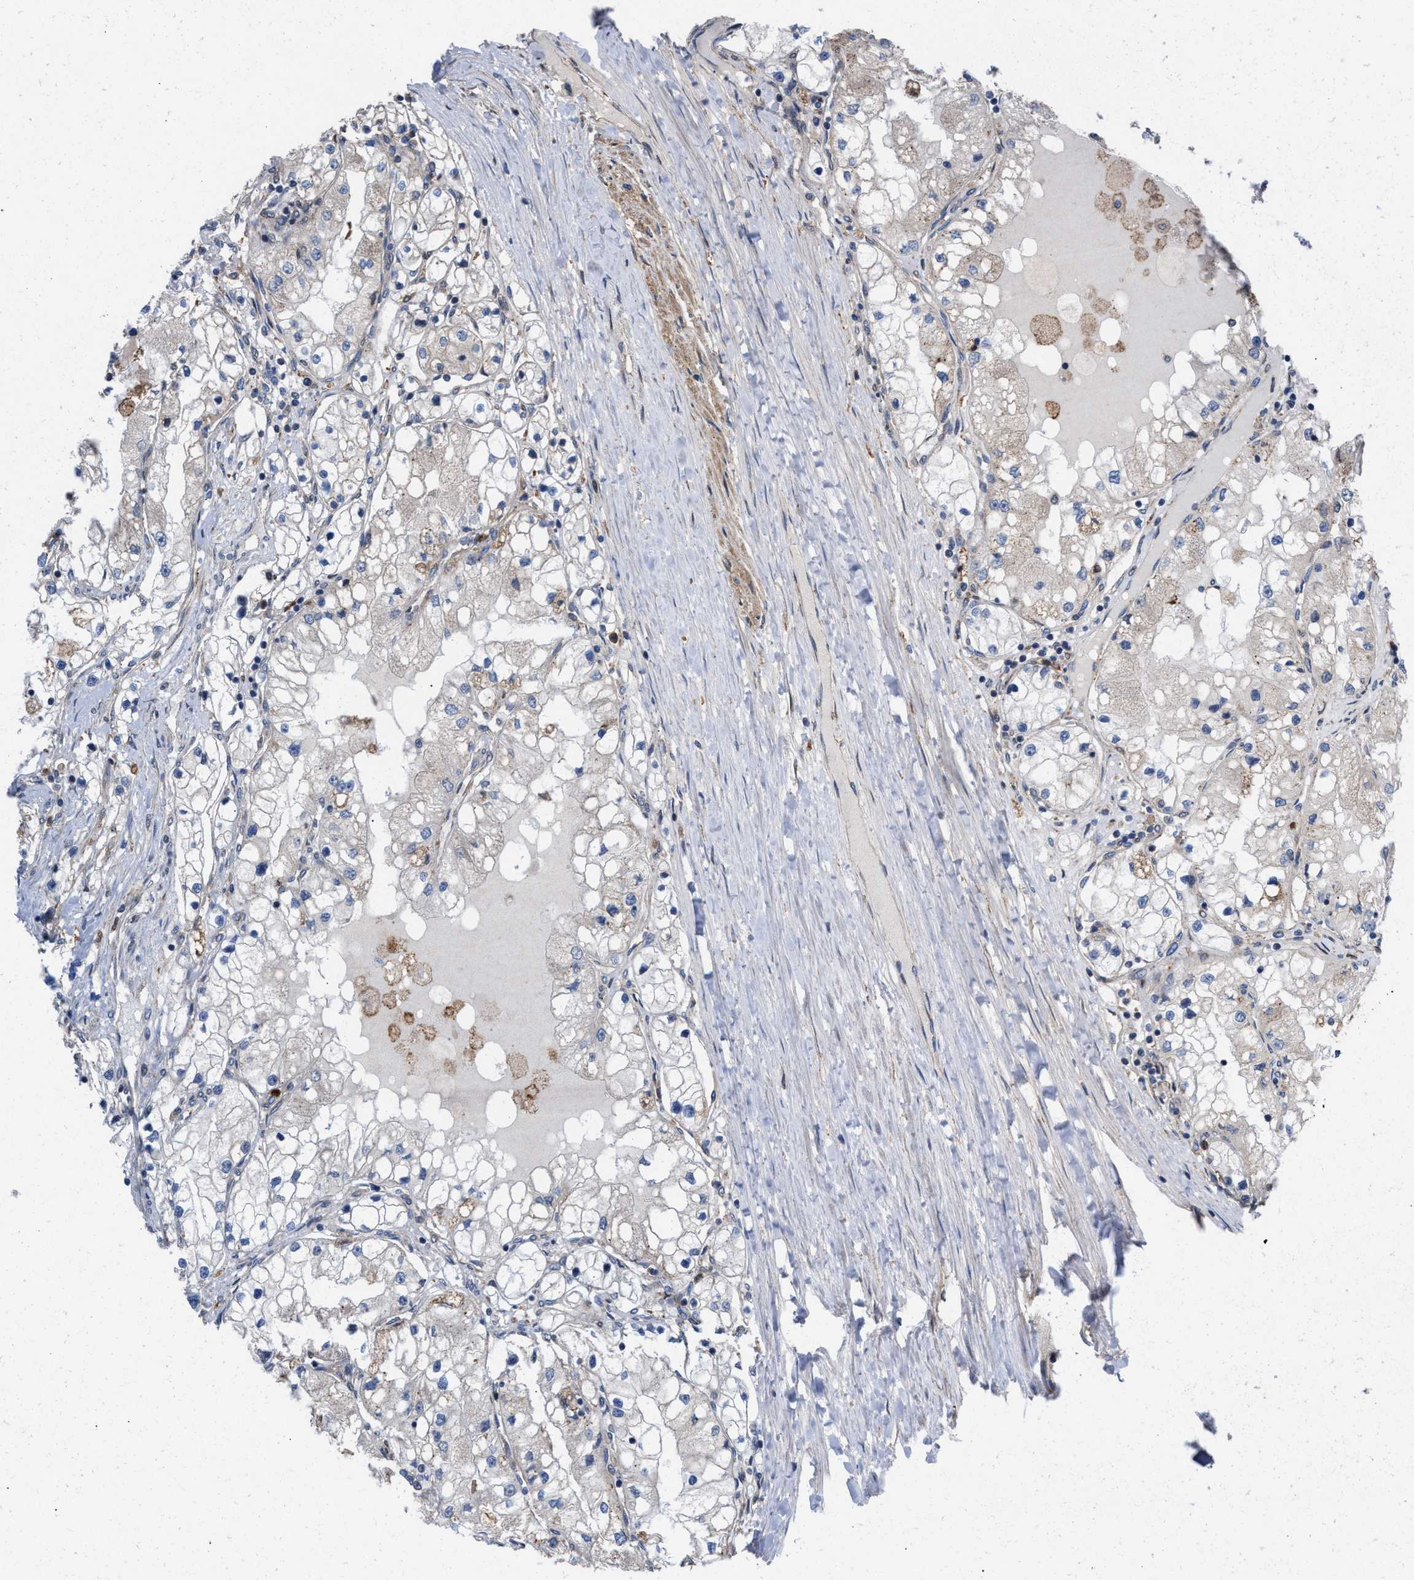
{"staining": {"intensity": "negative", "quantity": "none", "location": "none"}, "tissue": "renal cancer", "cell_type": "Tumor cells", "image_type": "cancer", "snomed": [{"axis": "morphology", "description": "Adenocarcinoma, NOS"}, {"axis": "topography", "description": "Kidney"}], "caption": "The micrograph demonstrates no significant staining in tumor cells of renal adenocarcinoma.", "gene": "TP53BP2", "patient": {"sex": "male", "age": 68}}